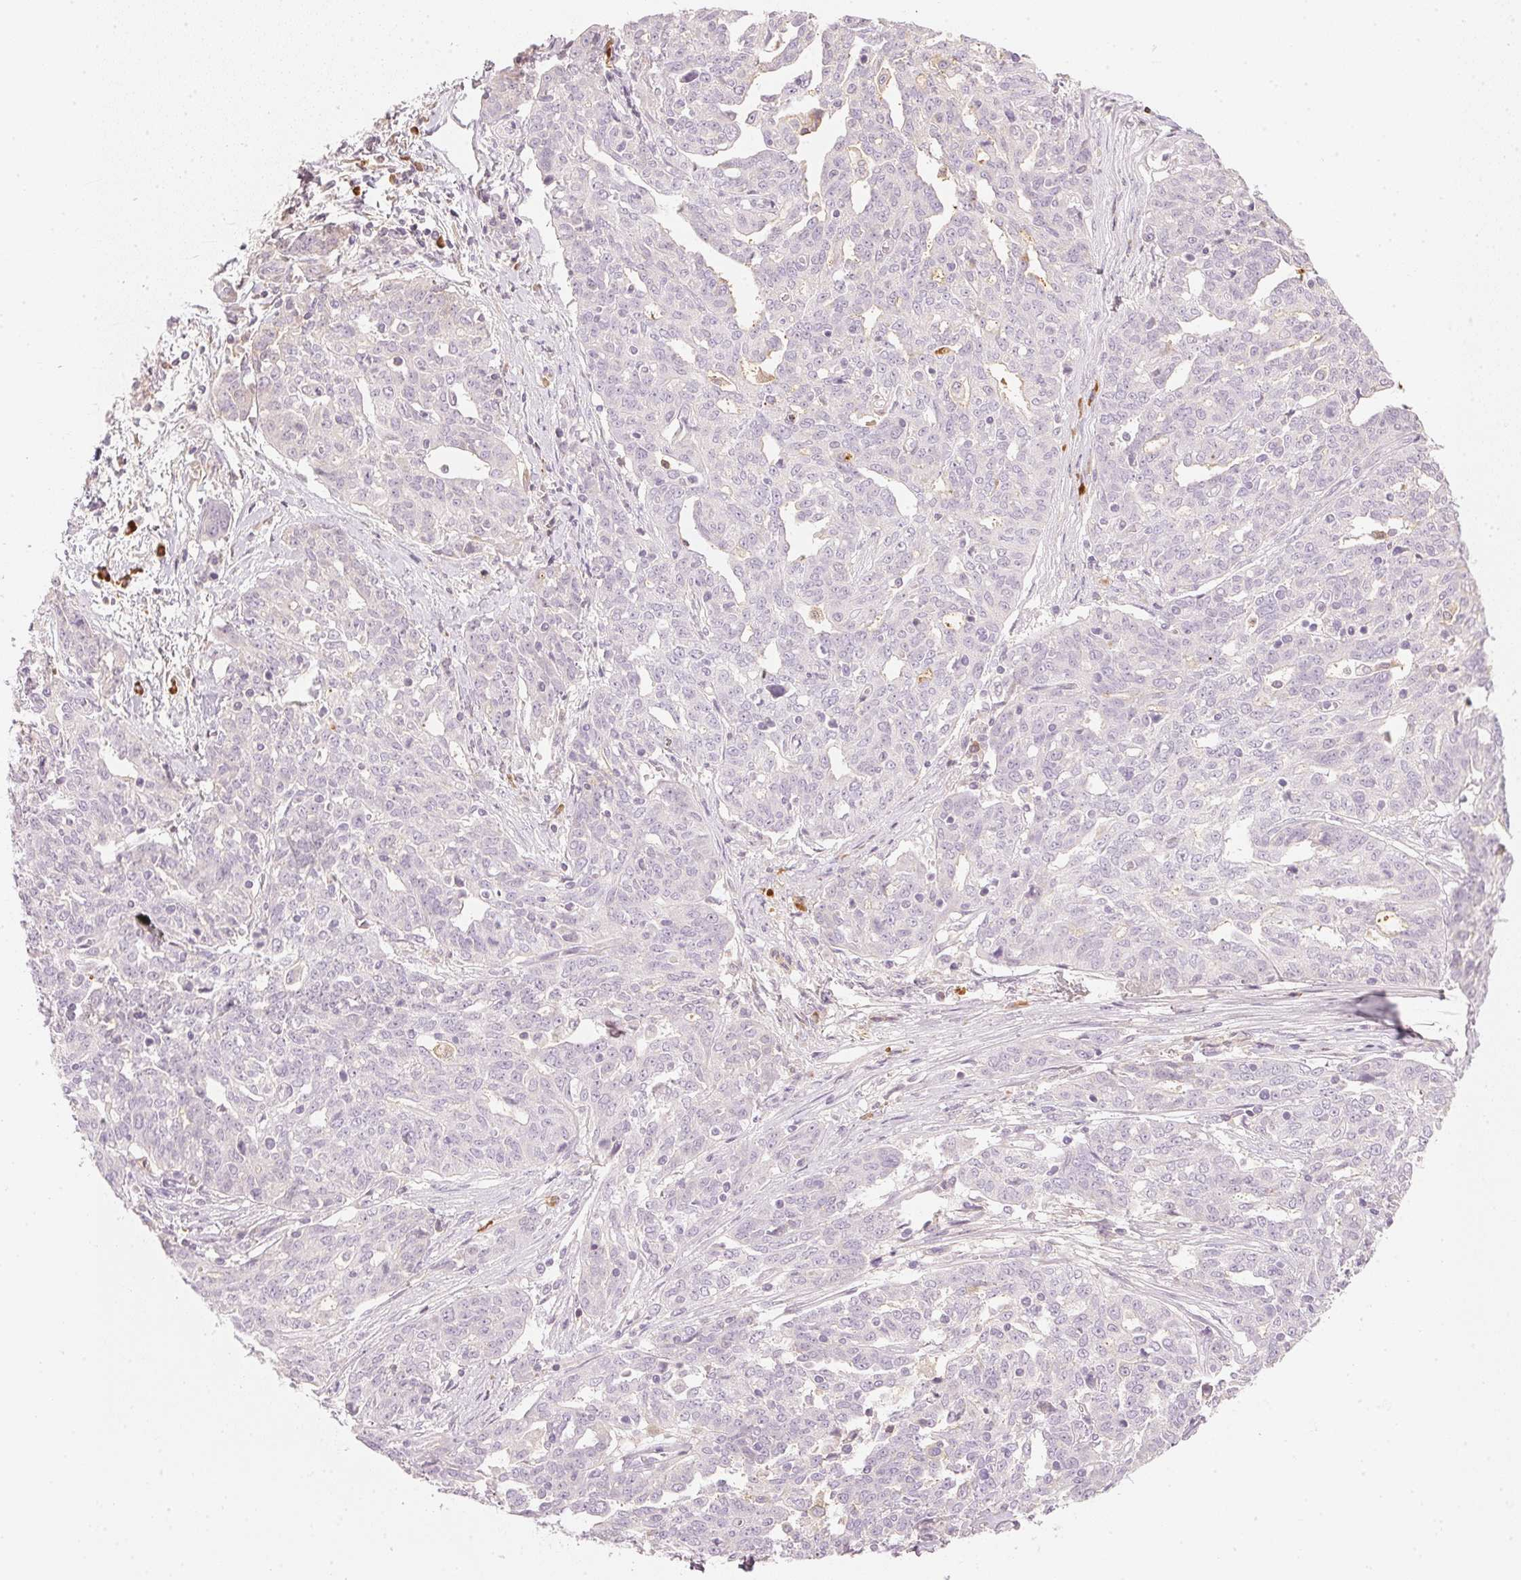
{"staining": {"intensity": "negative", "quantity": "none", "location": "none"}, "tissue": "ovarian cancer", "cell_type": "Tumor cells", "image_type": "cancer", "snomed": [{"axis": "morphology", "description": "Cystadenocarcinoma, serous, NOS"}, {"axis": "topography", "description": "Ovary"}], "caption": "Tumor cells show no significant protein expression in ovarian cancer (serous cystadenocarcinoma).", "gene": "RMDN2", "patient": {"sex": "female", "age": 67}}